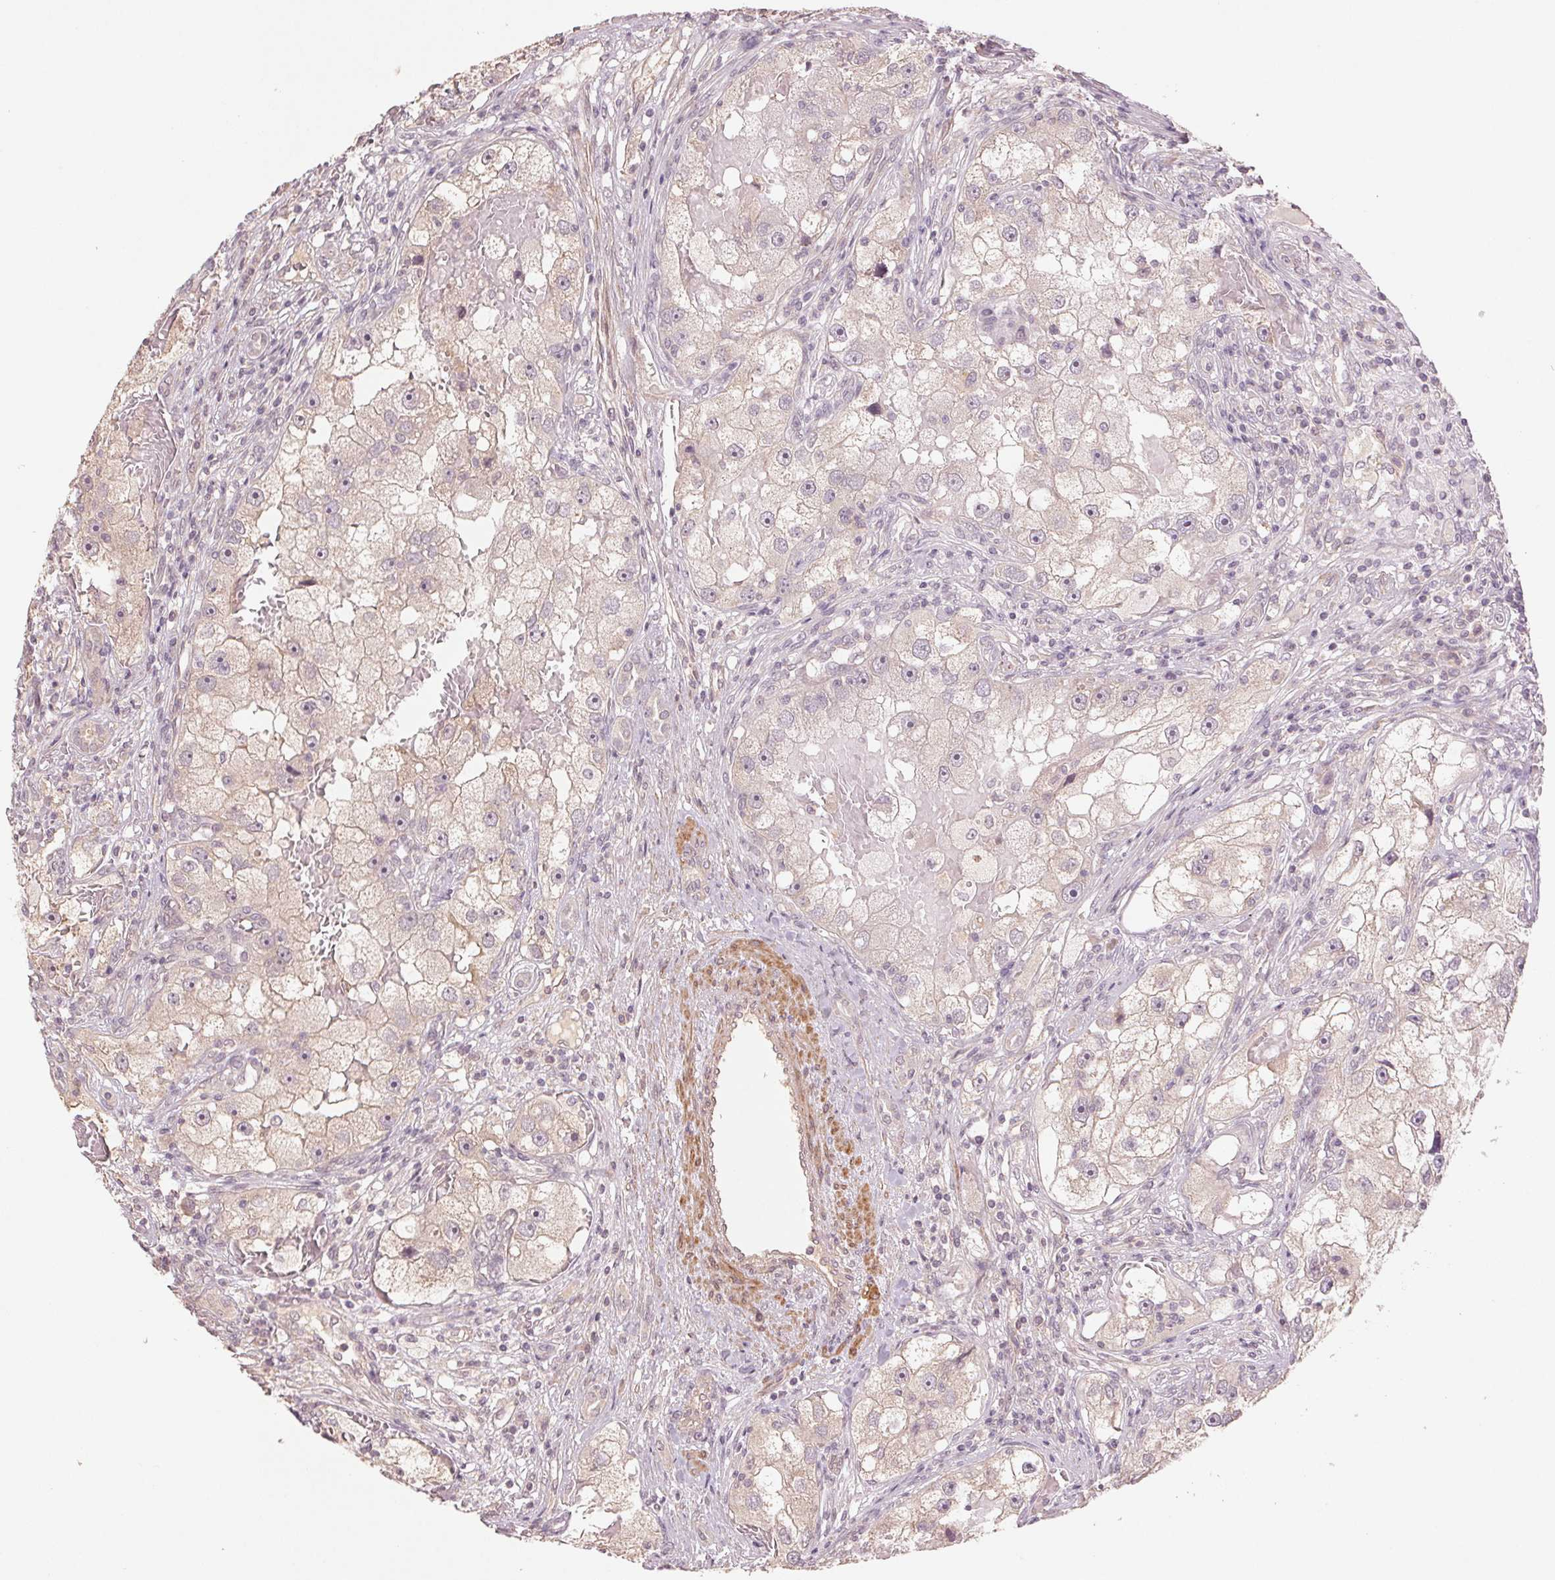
{"staining": {"intensity": "negative", "quantity": "none", "location": "none"}, "tissue": "renal cancer", "cell_type": "Tumor cells", "image_type": "cancer", "snomed": [{"axis": "morphology", "description": "Adenocarcinoma, NOS"}, {"axis": "topography", "description": "Kidney"}], "caption": "A photomicrograph of renal cancer (adenocarcinoma) stained for a protein exhibits no brown staining in tumor cells.", "gene": "PPIA", "patient": {"sex": "male", "age": 63}}